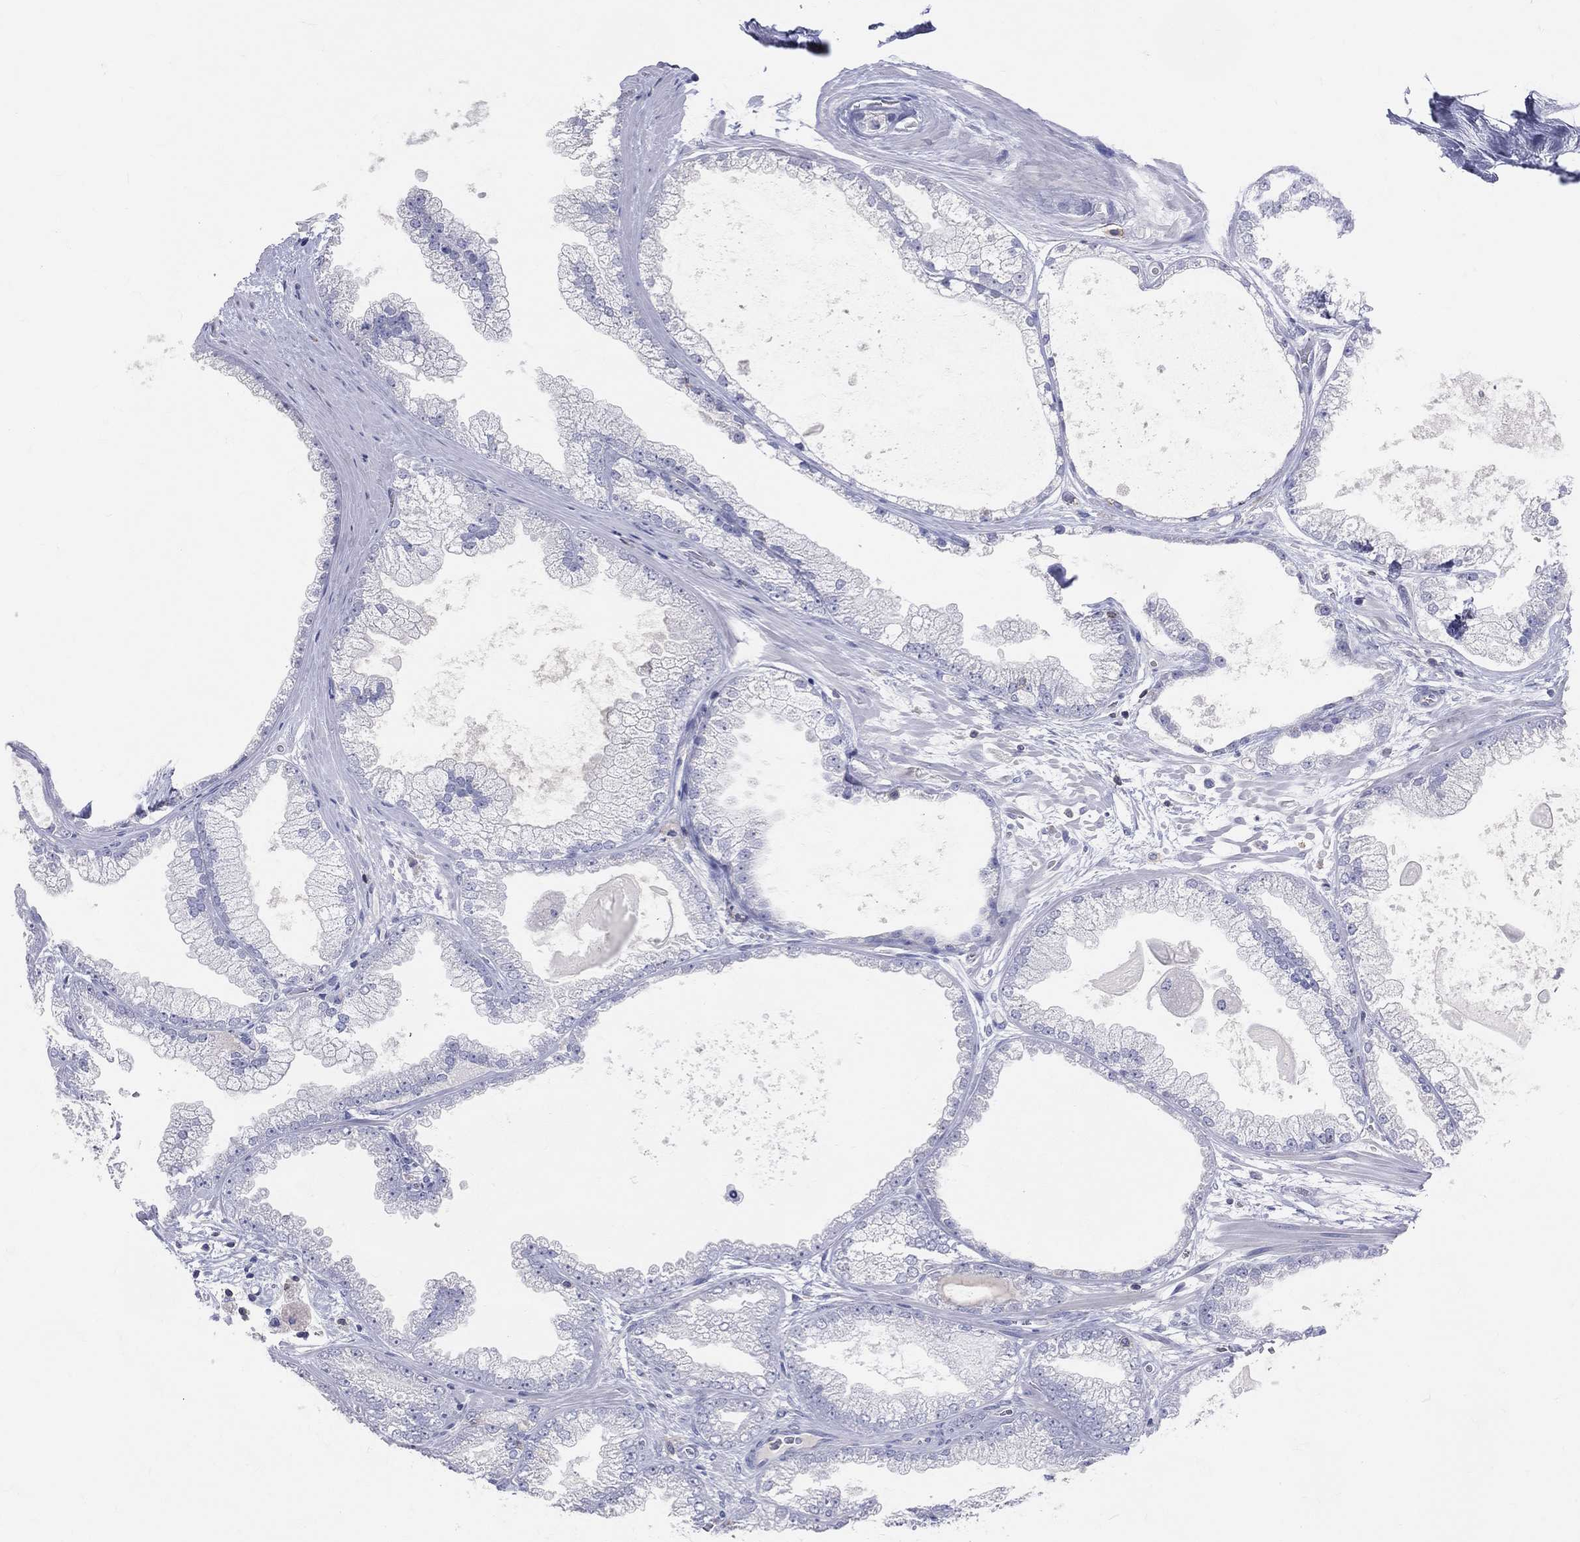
{"staining": {"intensity": "negative", "quantity": "none", "location": "none"}, "tissue": "prostate cancer", "cell_type": "Tumor cells", "image_type": "cancer", "snomed": [{"axis": "morphology", "description": "Adenocarcinoma, Low grade"}, {"axis": "topography", "description": "Prostate"}], "caption": "Immunohistochemistry photomicrograph of human low-grade adenocarcinoma (prostate) stained for a protein (brown), which reveals no expression in tumor cells. (DAB (3,3'-diaminobenzidine) IHC visualized using brightfield microscopy, high magnification).", "gene": "LAT", "patient": {"sex": "male", "age": 57}}